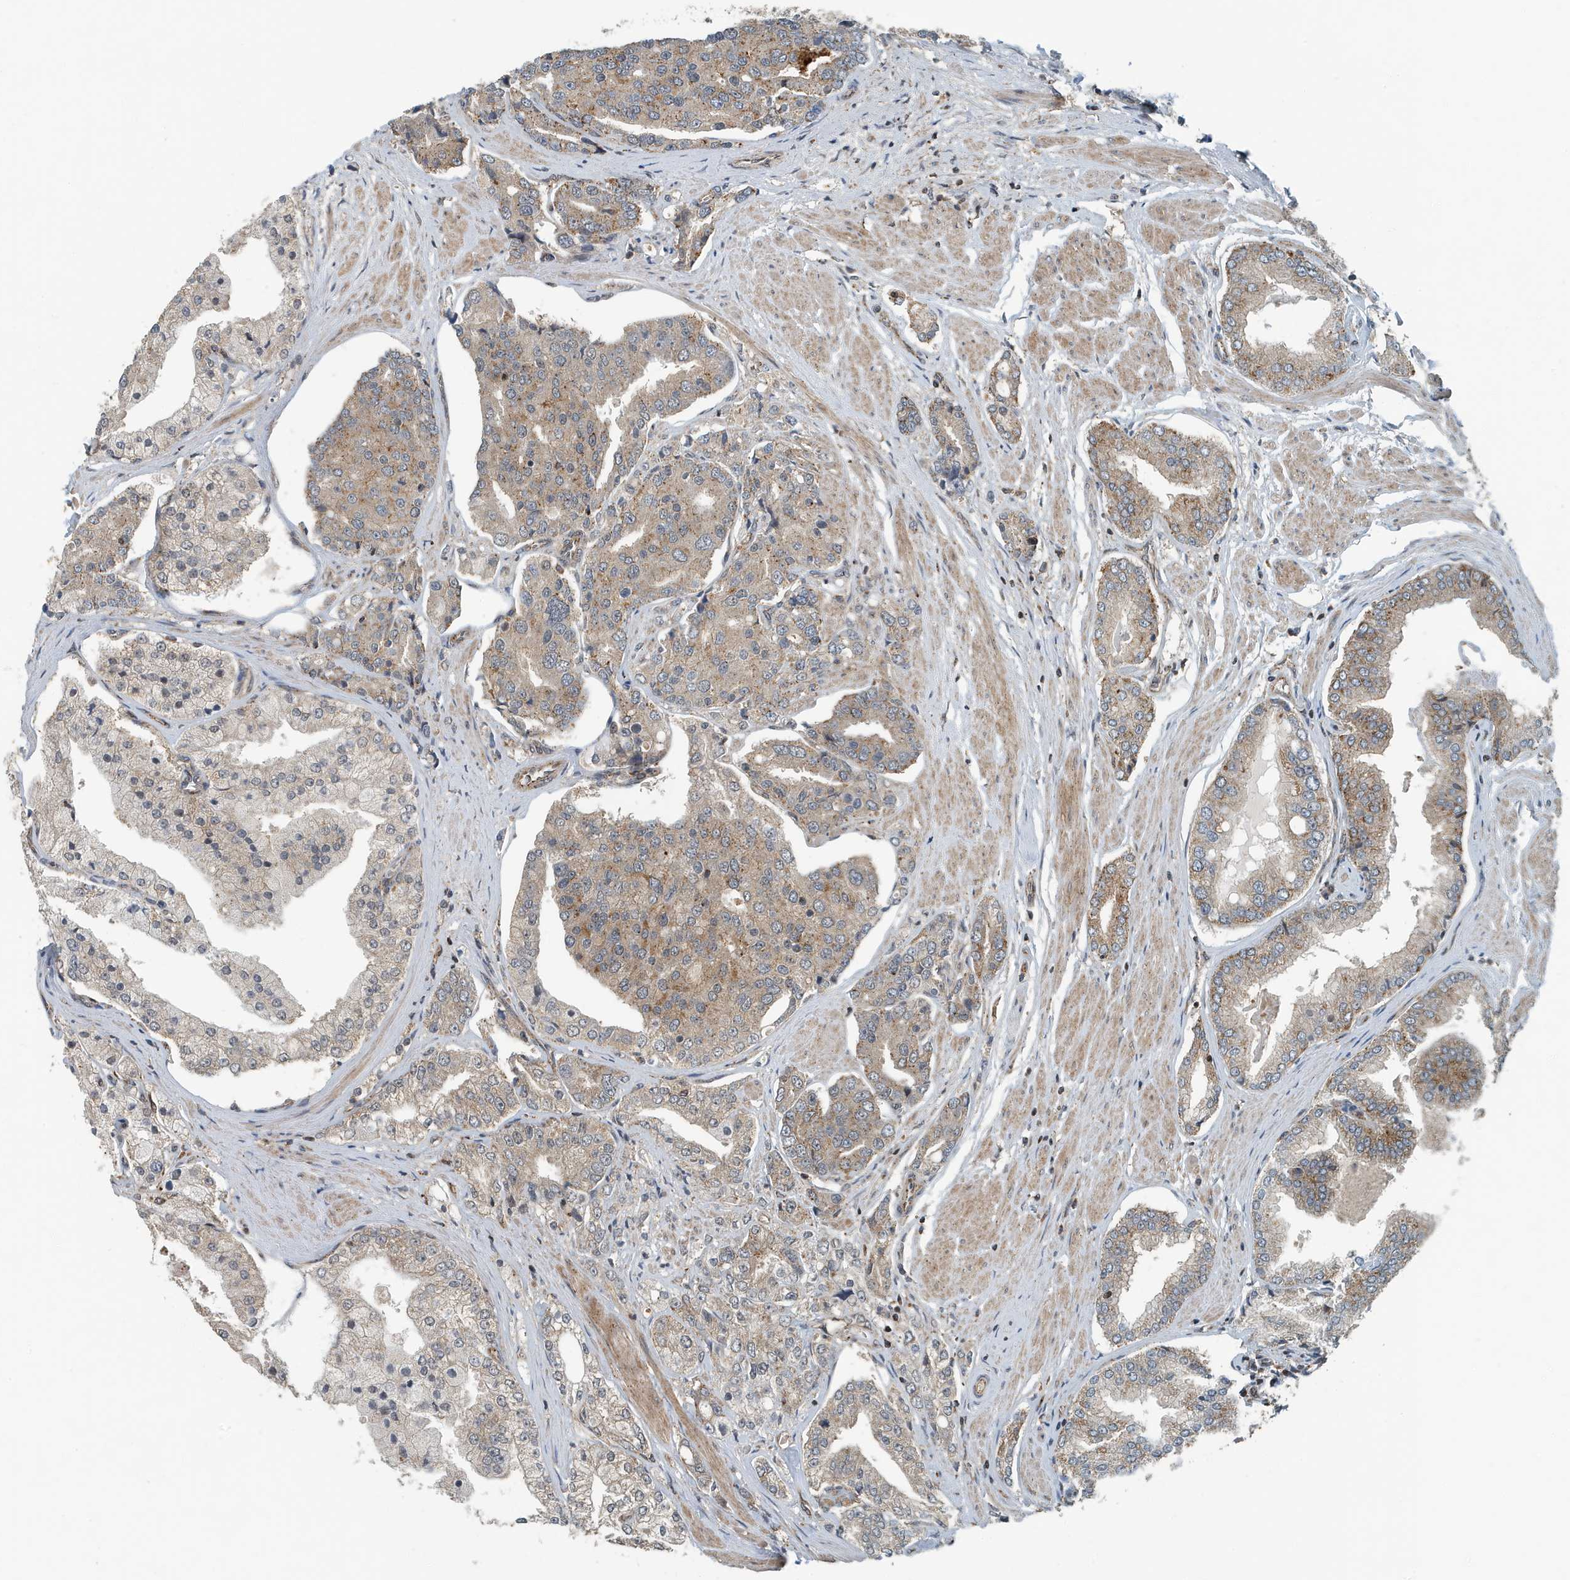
{"staining": {"intensity": "moderate", "quantity": "25%-75%", "location": "cytoplasmic/membranous"}, "tissue": "prostate cancer", "cell_type": "Tumor cells", "image_type": "cancer", "snomed": [{"axis": "morphology", "description": "Adenocarcinoma, High grade"}, {"axis": "topography", "description": "Prostate"}], "caption": "Prostate cancer (adenocarcinoma (high-grade)) tissue reveals moderate cytoplasmic/membranous expression in approximately 25%-75% of tumor cells", "gene": "KIF15", "patient": {"sex": "male", "age": 50}}